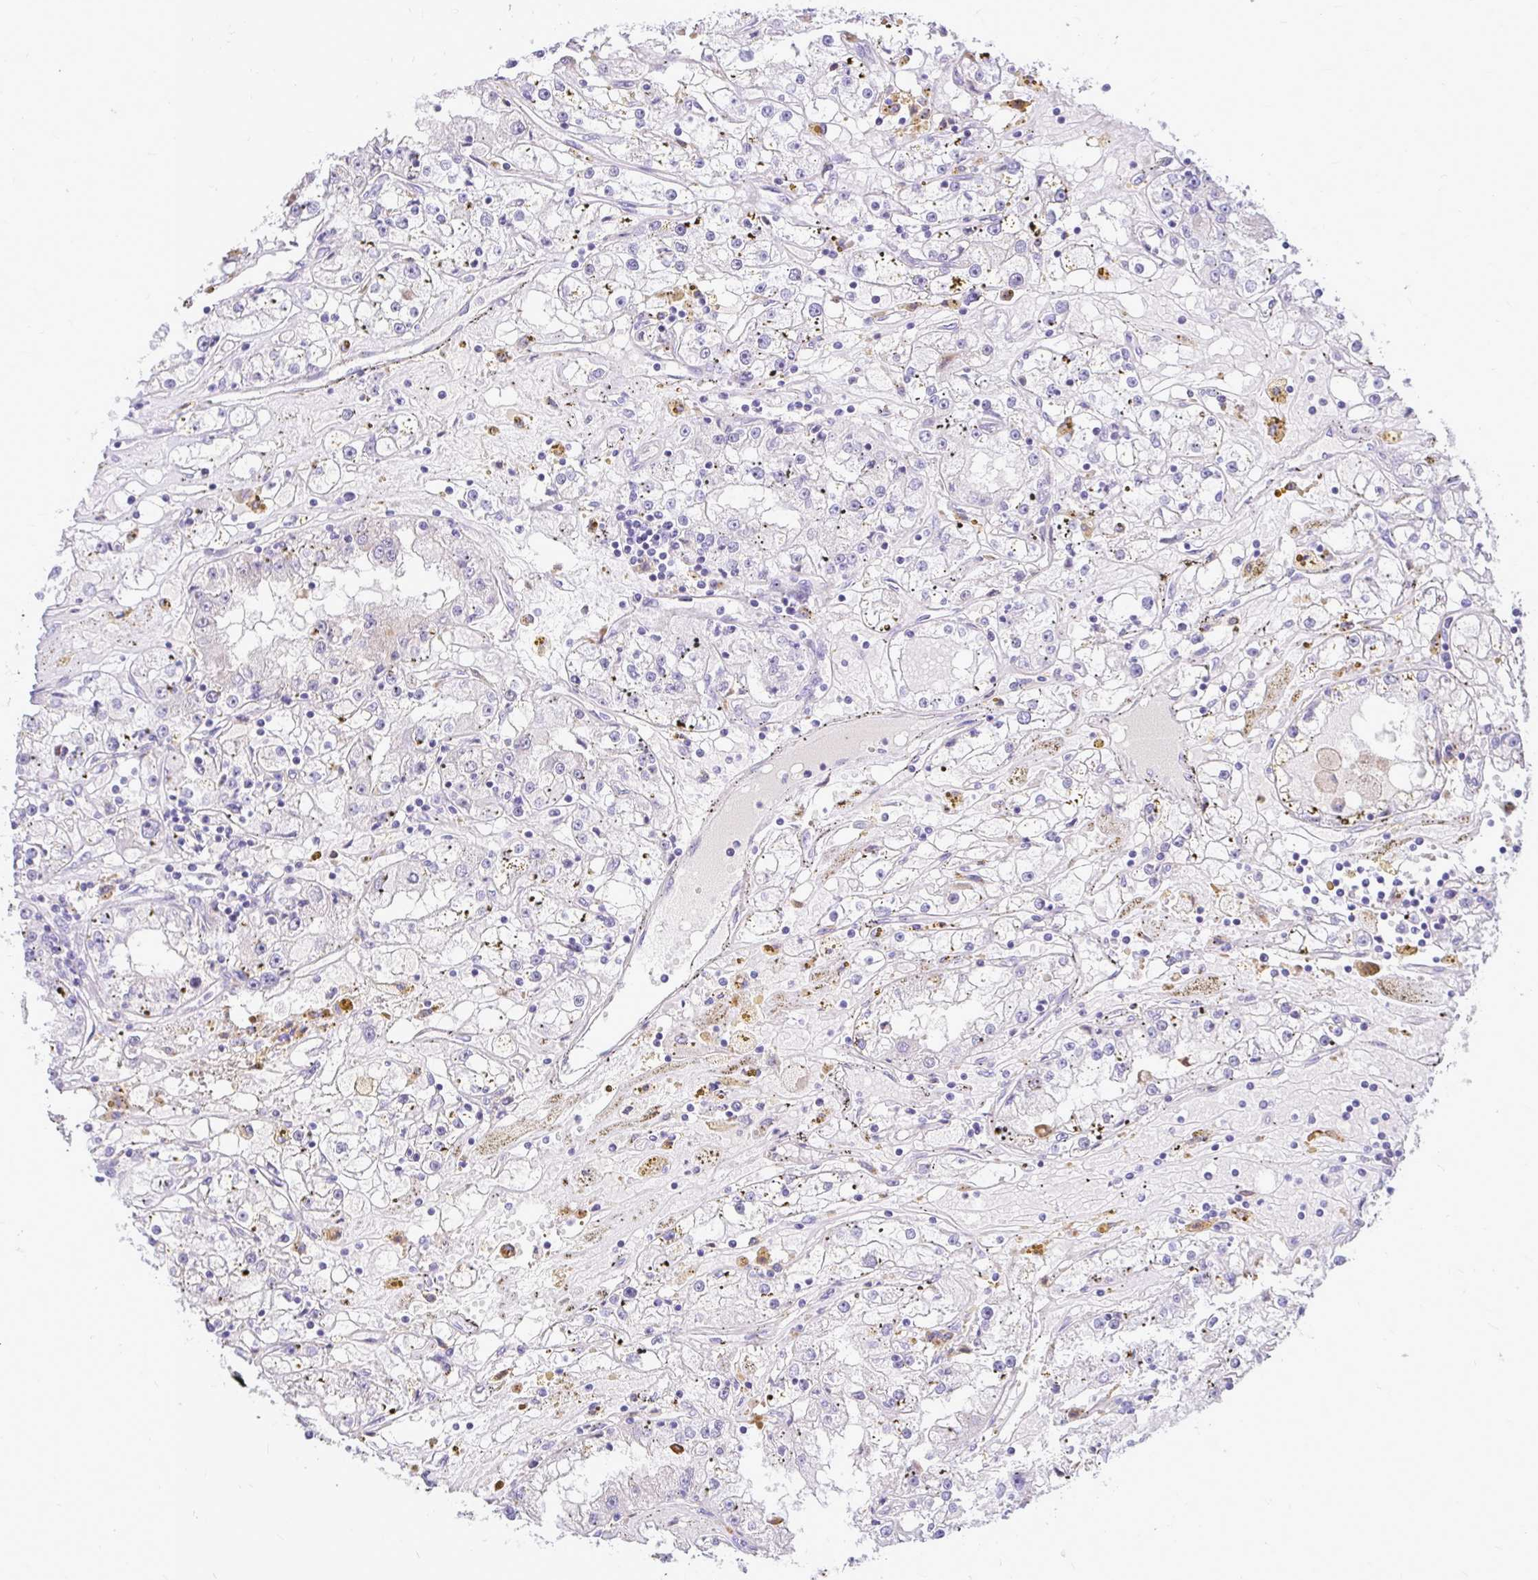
{"staining": {"intensity": "negative", "quantity": "none", "location": "none"}, "tissue": "renal cancer", "cell_type": "Tumor cells", "image_type": "cancer", "snomed": [{"axis": "morphology", "description": "Adenocarcinoma, NOS"}, {"axis": "topography", "description": "Kidney"}], "caption": "Immunohistochemistry (IHC) image of neoplastic tissue: renal cancer (adenocarcinoma) stained with DAB displays no significant protein positivity in tumor cells.", "gene": "PKN3", "patient": {"sex": "male", "age": 56}}